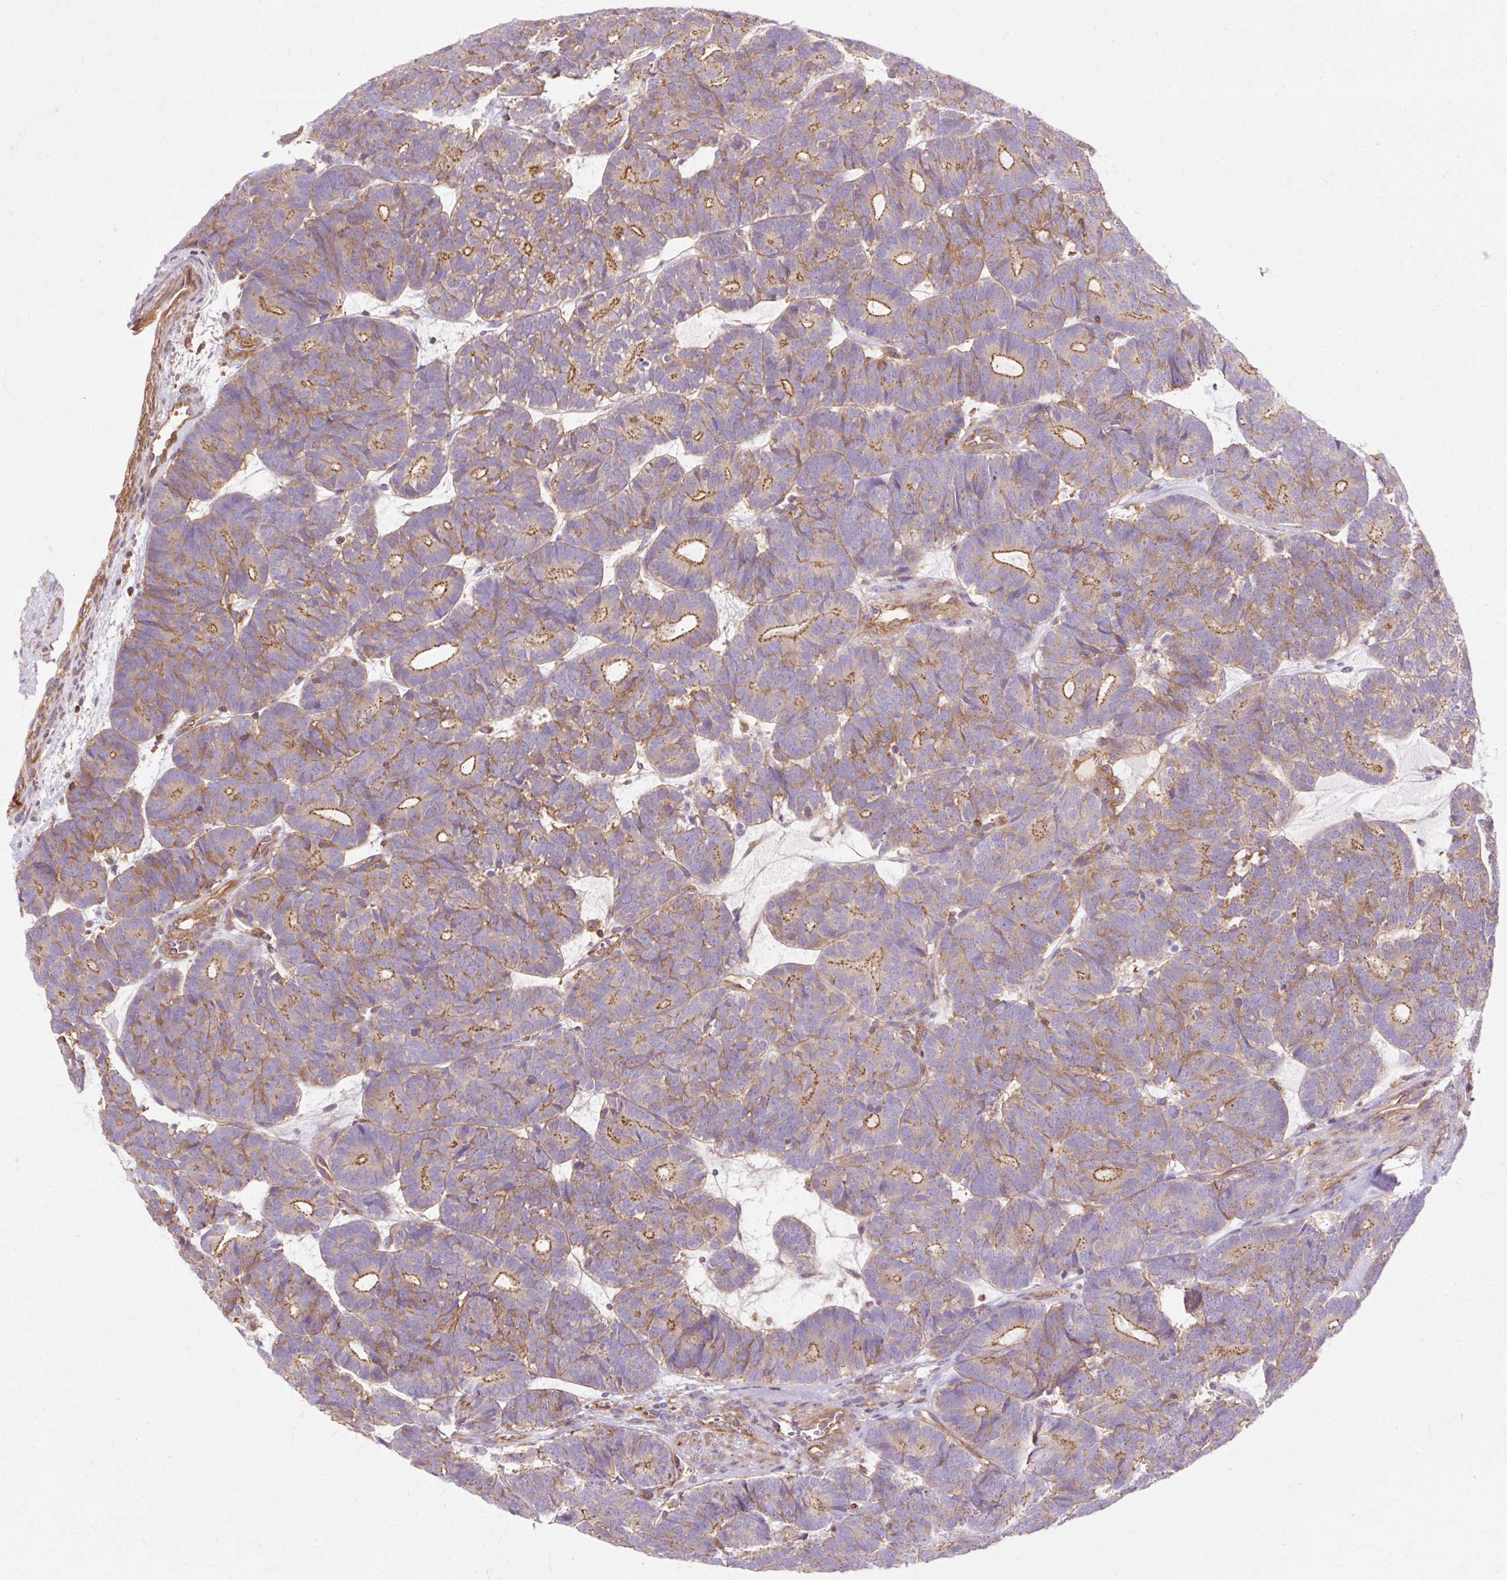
{"staining": {"intensity": "moderate", "quantity": ">75%", "location": "cytoplasmic/membranous"}, "tissue": "head and neck cancer", "cell_type": "Tumor cells", "image_type": "cancer", "snomed": [{"axis": "morphology", "description": "Adenocarcinoma, NOS"}, {"axis": "topography", "description": "Head-Neck"}], "caption": "Human head and neck cancer stained for a protein (brown) demonstrates moderate cytoplasmic/membranous positive staining in approximately >75% of tumor cells.", "gene": "TBC1D2B", "patient": {"sex": "female", "age": 81}}